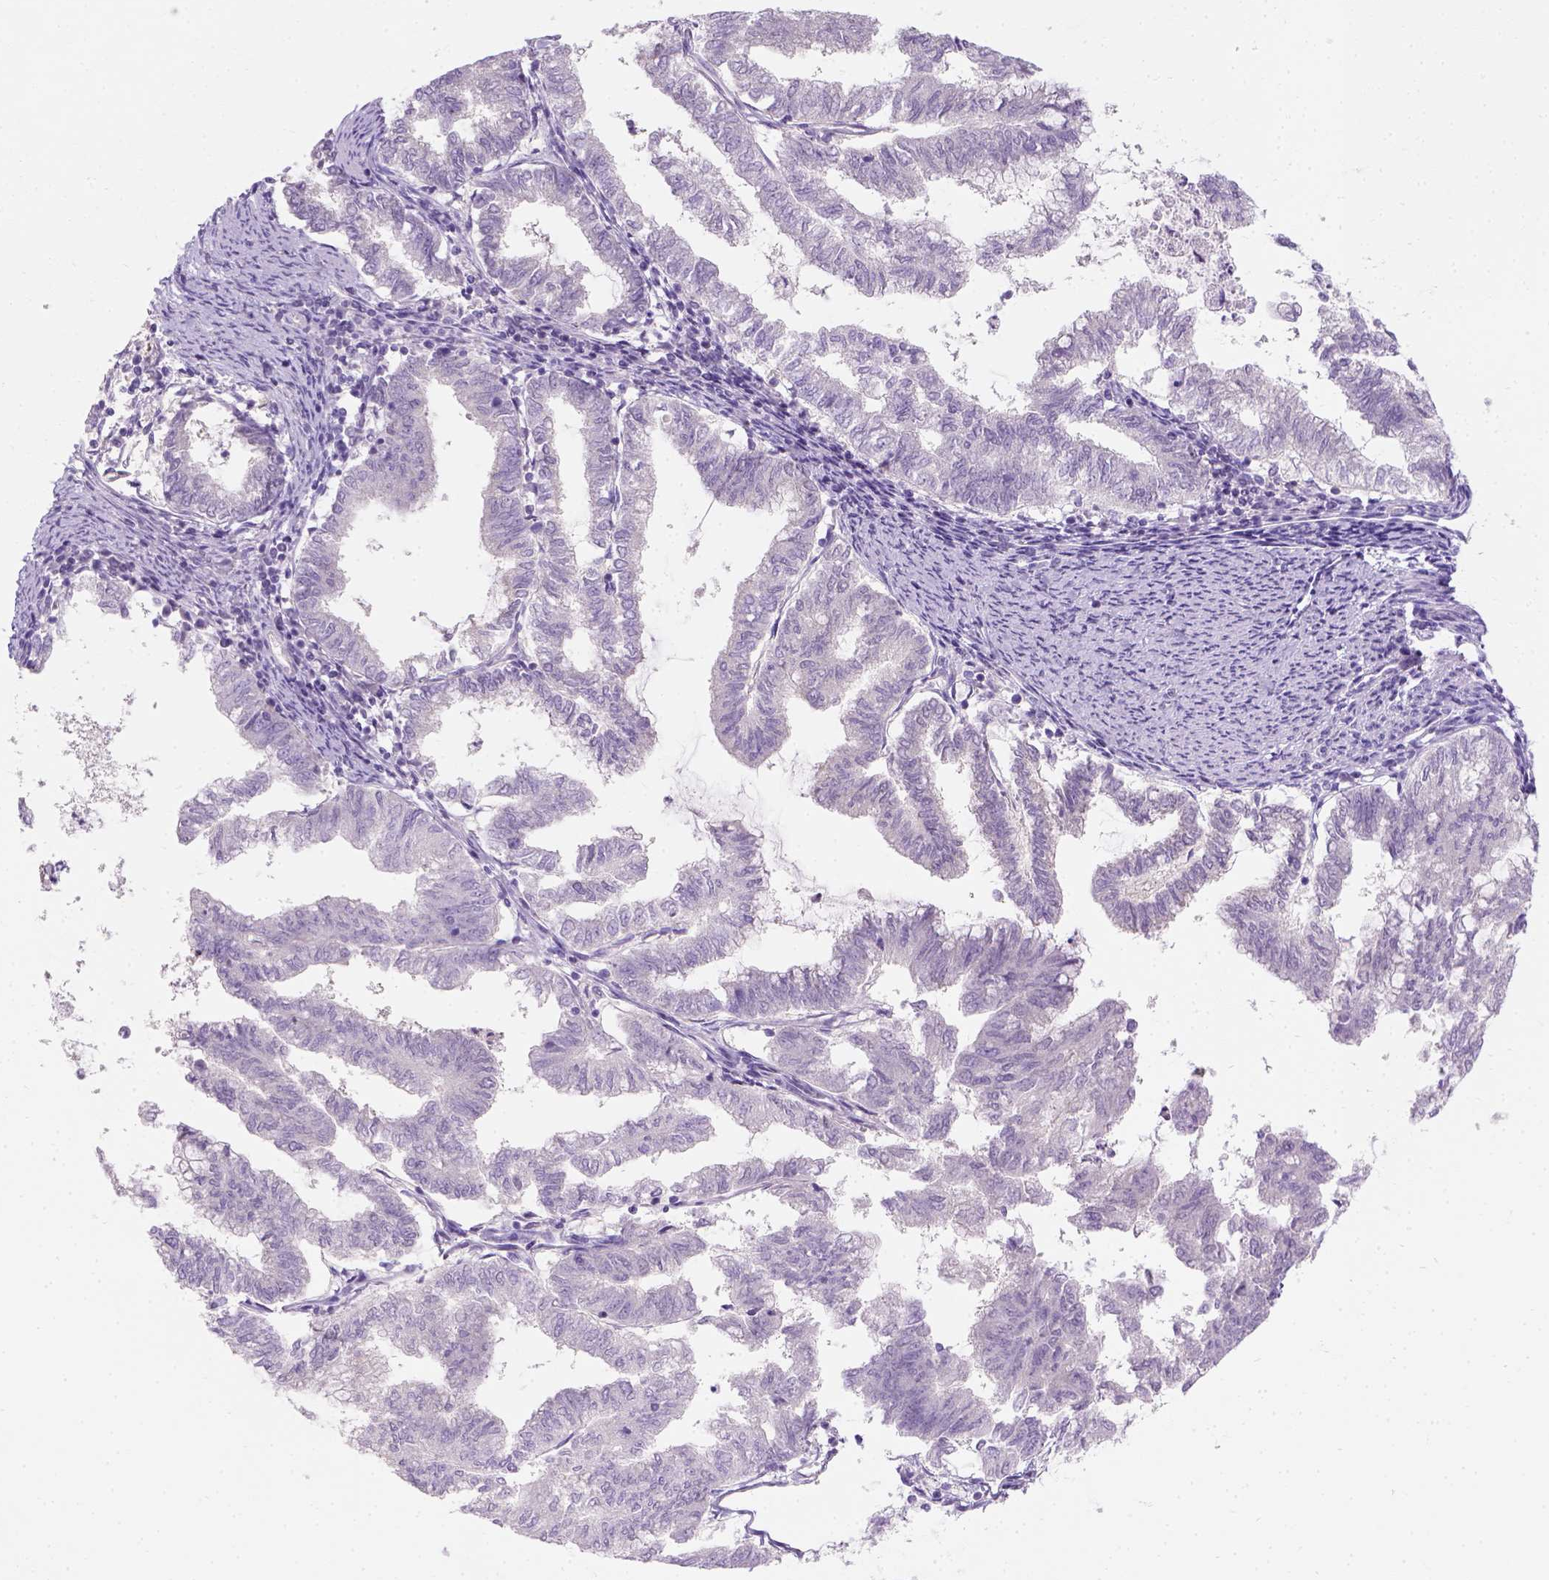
{"staining": {"intensity": "negative", "quantity": "none", "location": "none"}, "tissue": "endometrial cancer", "cell_type": "Tumor cells", "image_type": "cancer", "snomed": [{"axis": "morphology", "description": "Adenocarcinoma, NOS"}, {"axis": "topography", "description": "Endometrium"}], "caption": "Tumor cells are negative for protein expression in human endometrial adenocarcinoma.", "gene": "C20orf144", "patient": {"sex": "female", "age": 79}}